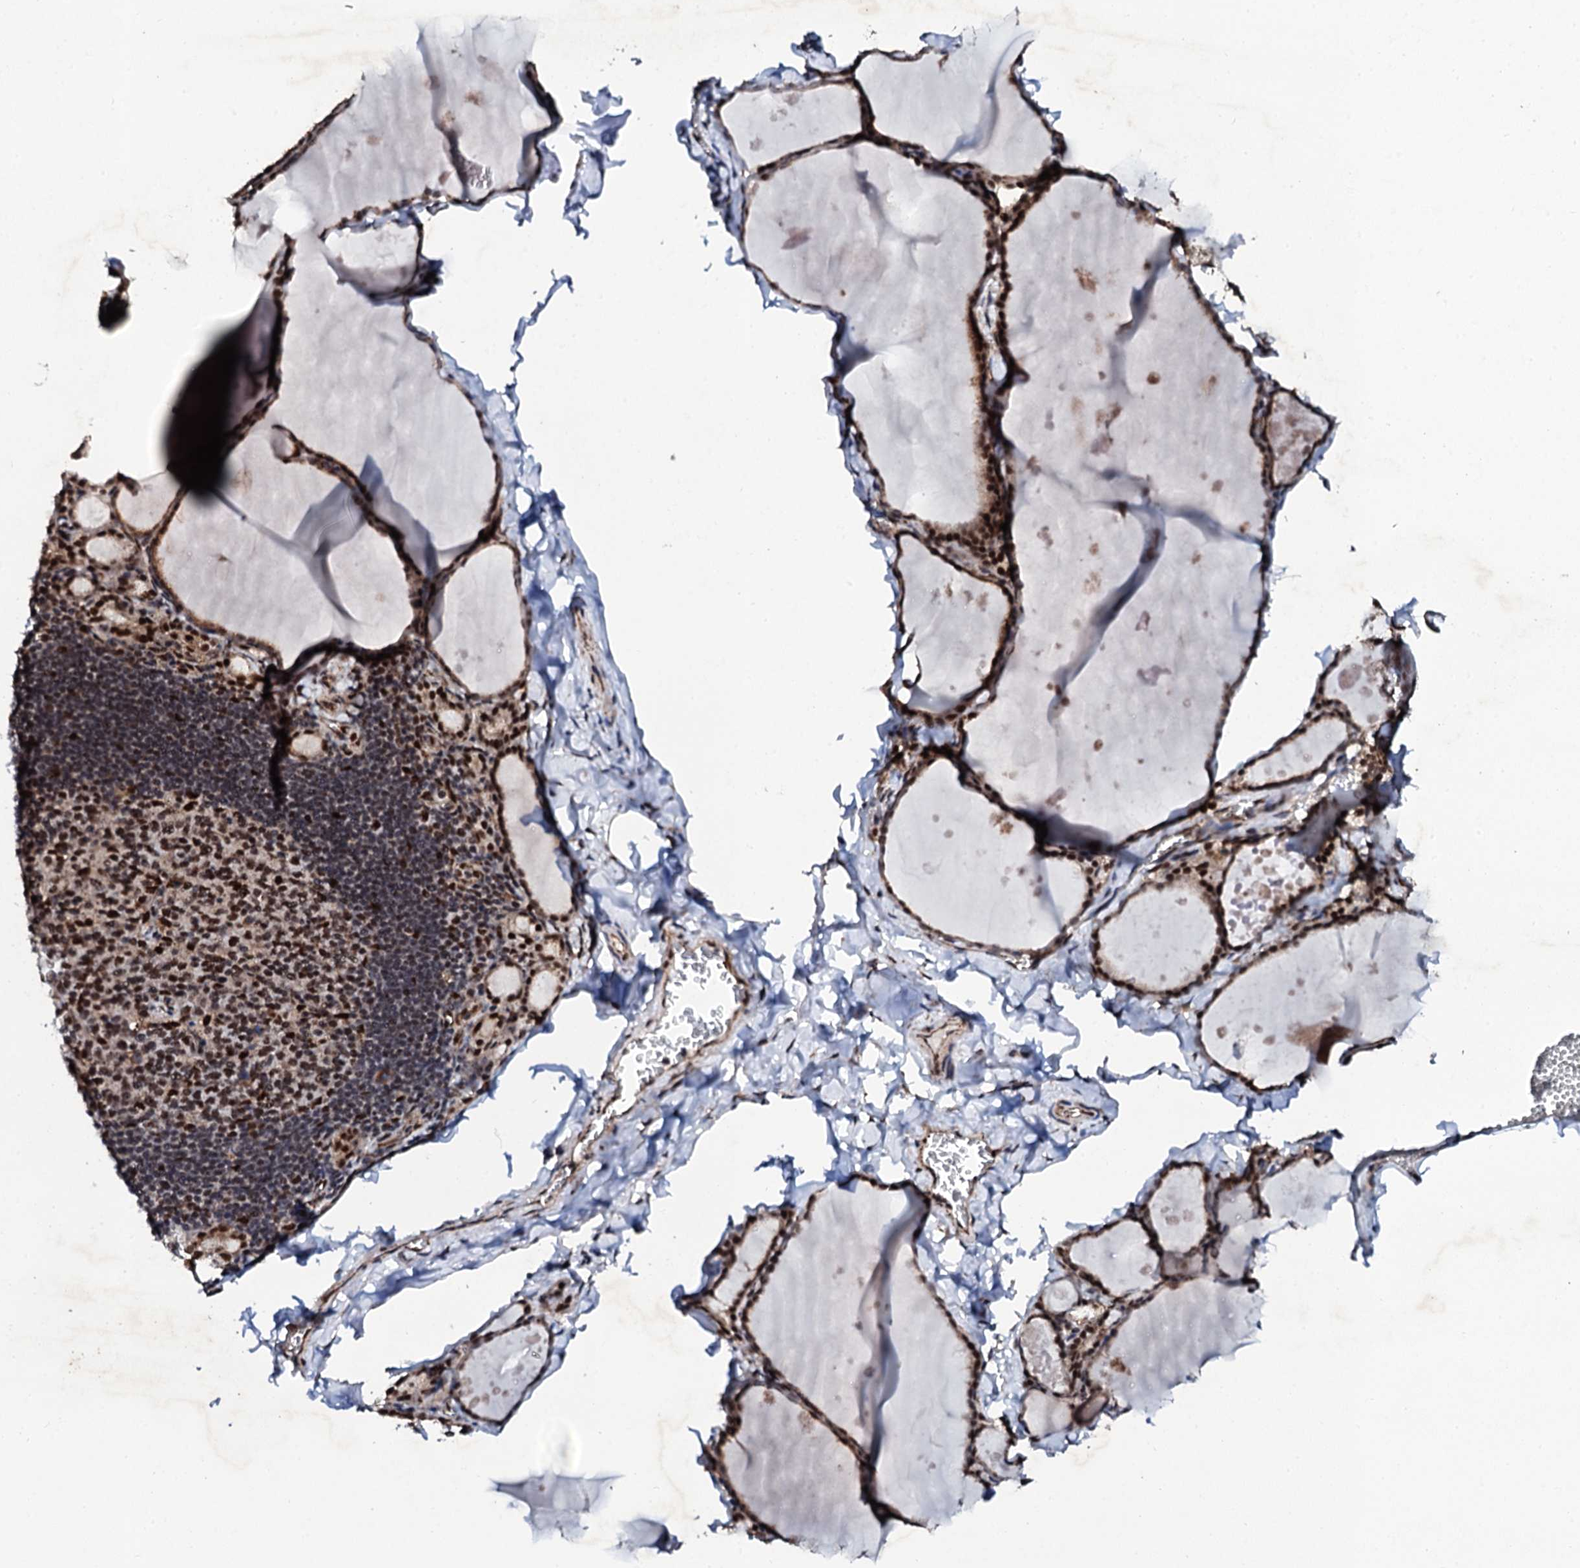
{"staining": {"intensity": "strong", "quantity": ">75%", "location": "nuclear"}, "tissue": "thyroid gland", "cell_type": "Glandular cells", "image_type": "normal", "snomed": [{"axis": "morphology", "description": "Normal tissue, NOS"}, {"axis": "topography", "description": "Thyroid gland"}], "caption": "DAB (3,3'-diaminobenzidine) immunohistochemical staining of unremarkable human thyroid gland shows strong nuclear protein expression in about >75% of glandular cells.", "gene": "CSTF3", "patient": {"sex": "male", "age": 56}}